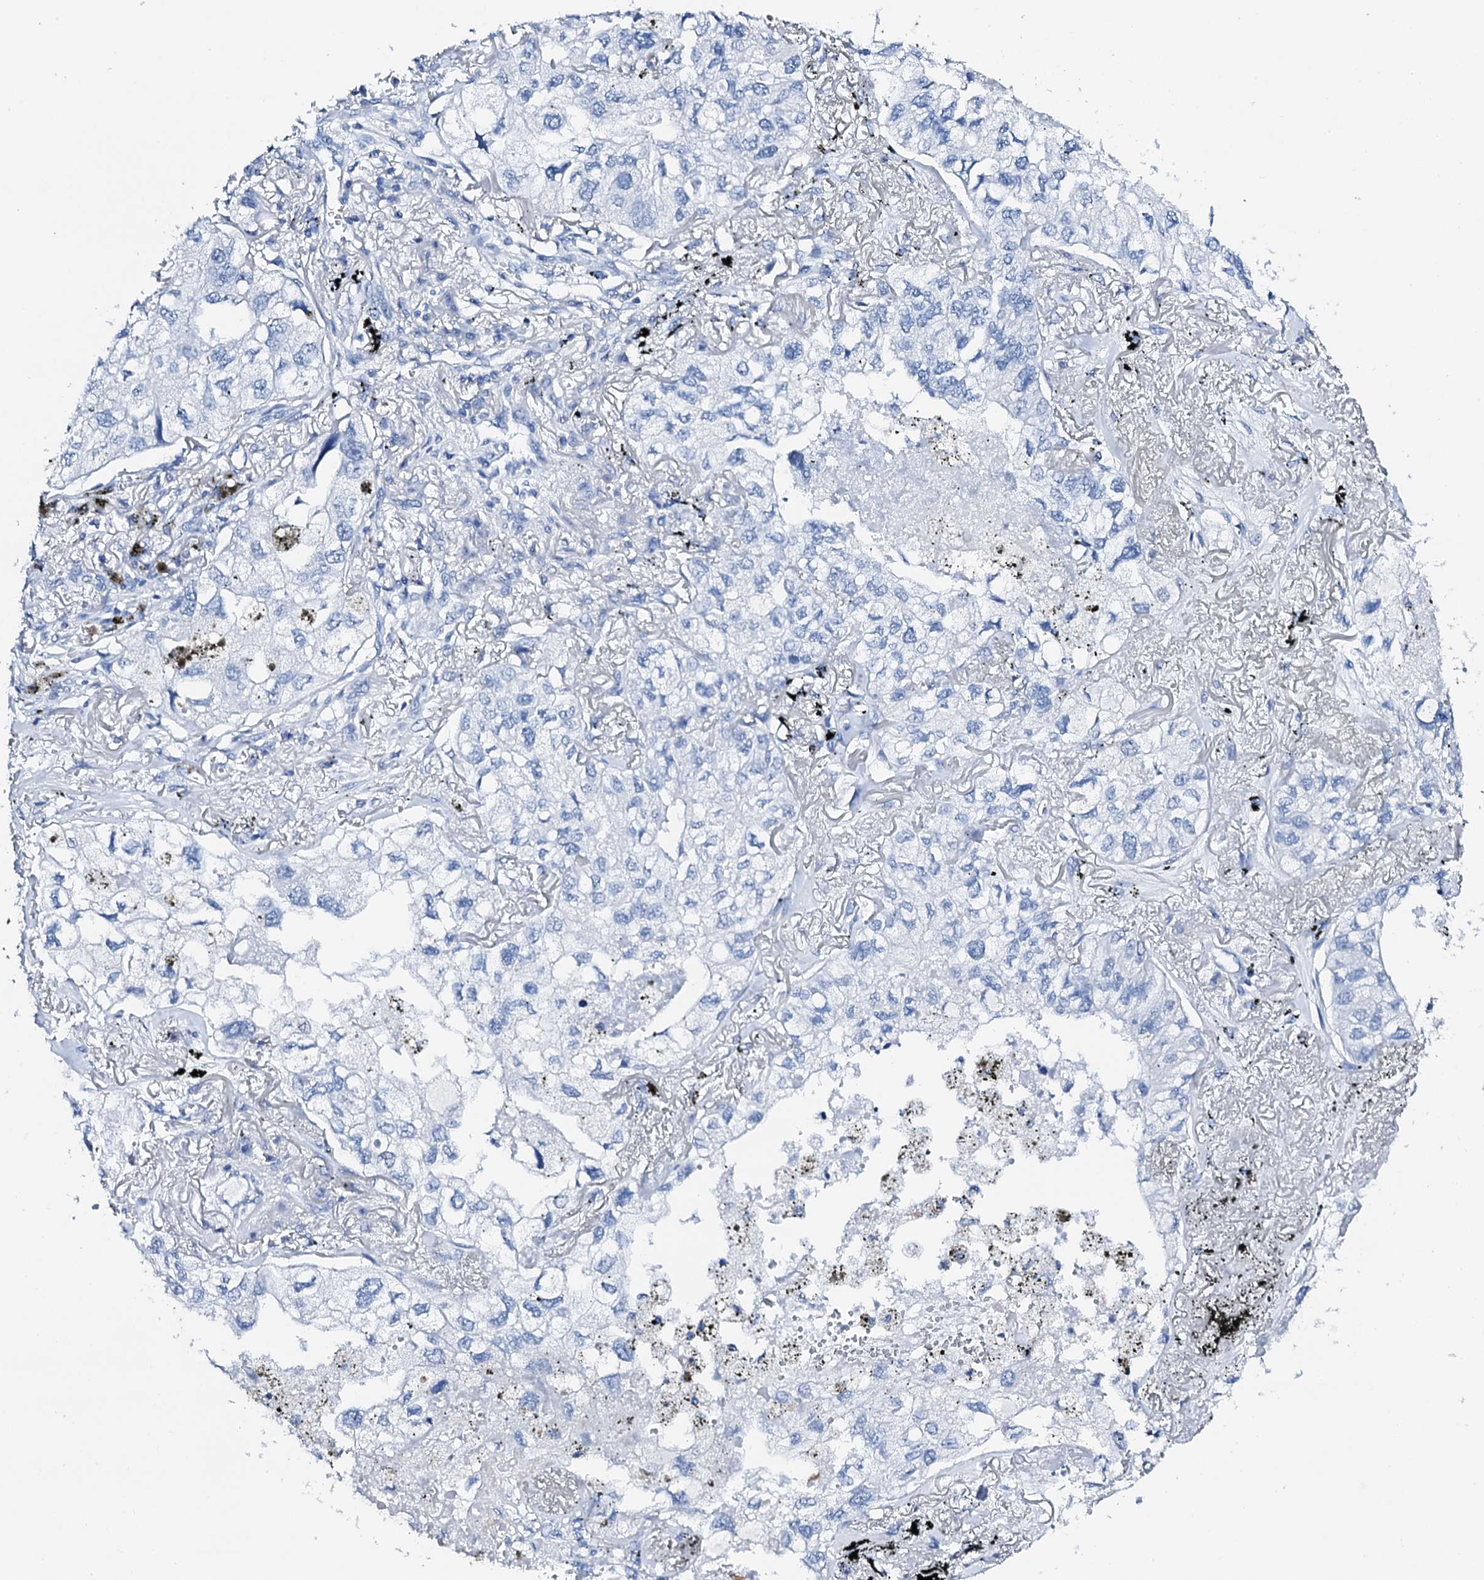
{"staining": {"intensity": "negative", "quantity": "none", "location": "none"}, "tissue": "lung cancer", "cell_type": "Tumor cells", "image_type": "cancer", "snomed": [{"axis": "morphology", "description": "Adenocarcinoma, NOS"}, {"axis": "topography", "description": "Lung"}], "caption": "Lung cancer (adenocarcinoma) stained for a protein using immunohistochemistry (IHC) exhibits no staining tumor cells.", "gene": "PTH", "patient": {"sex": "male", "age": 65}}